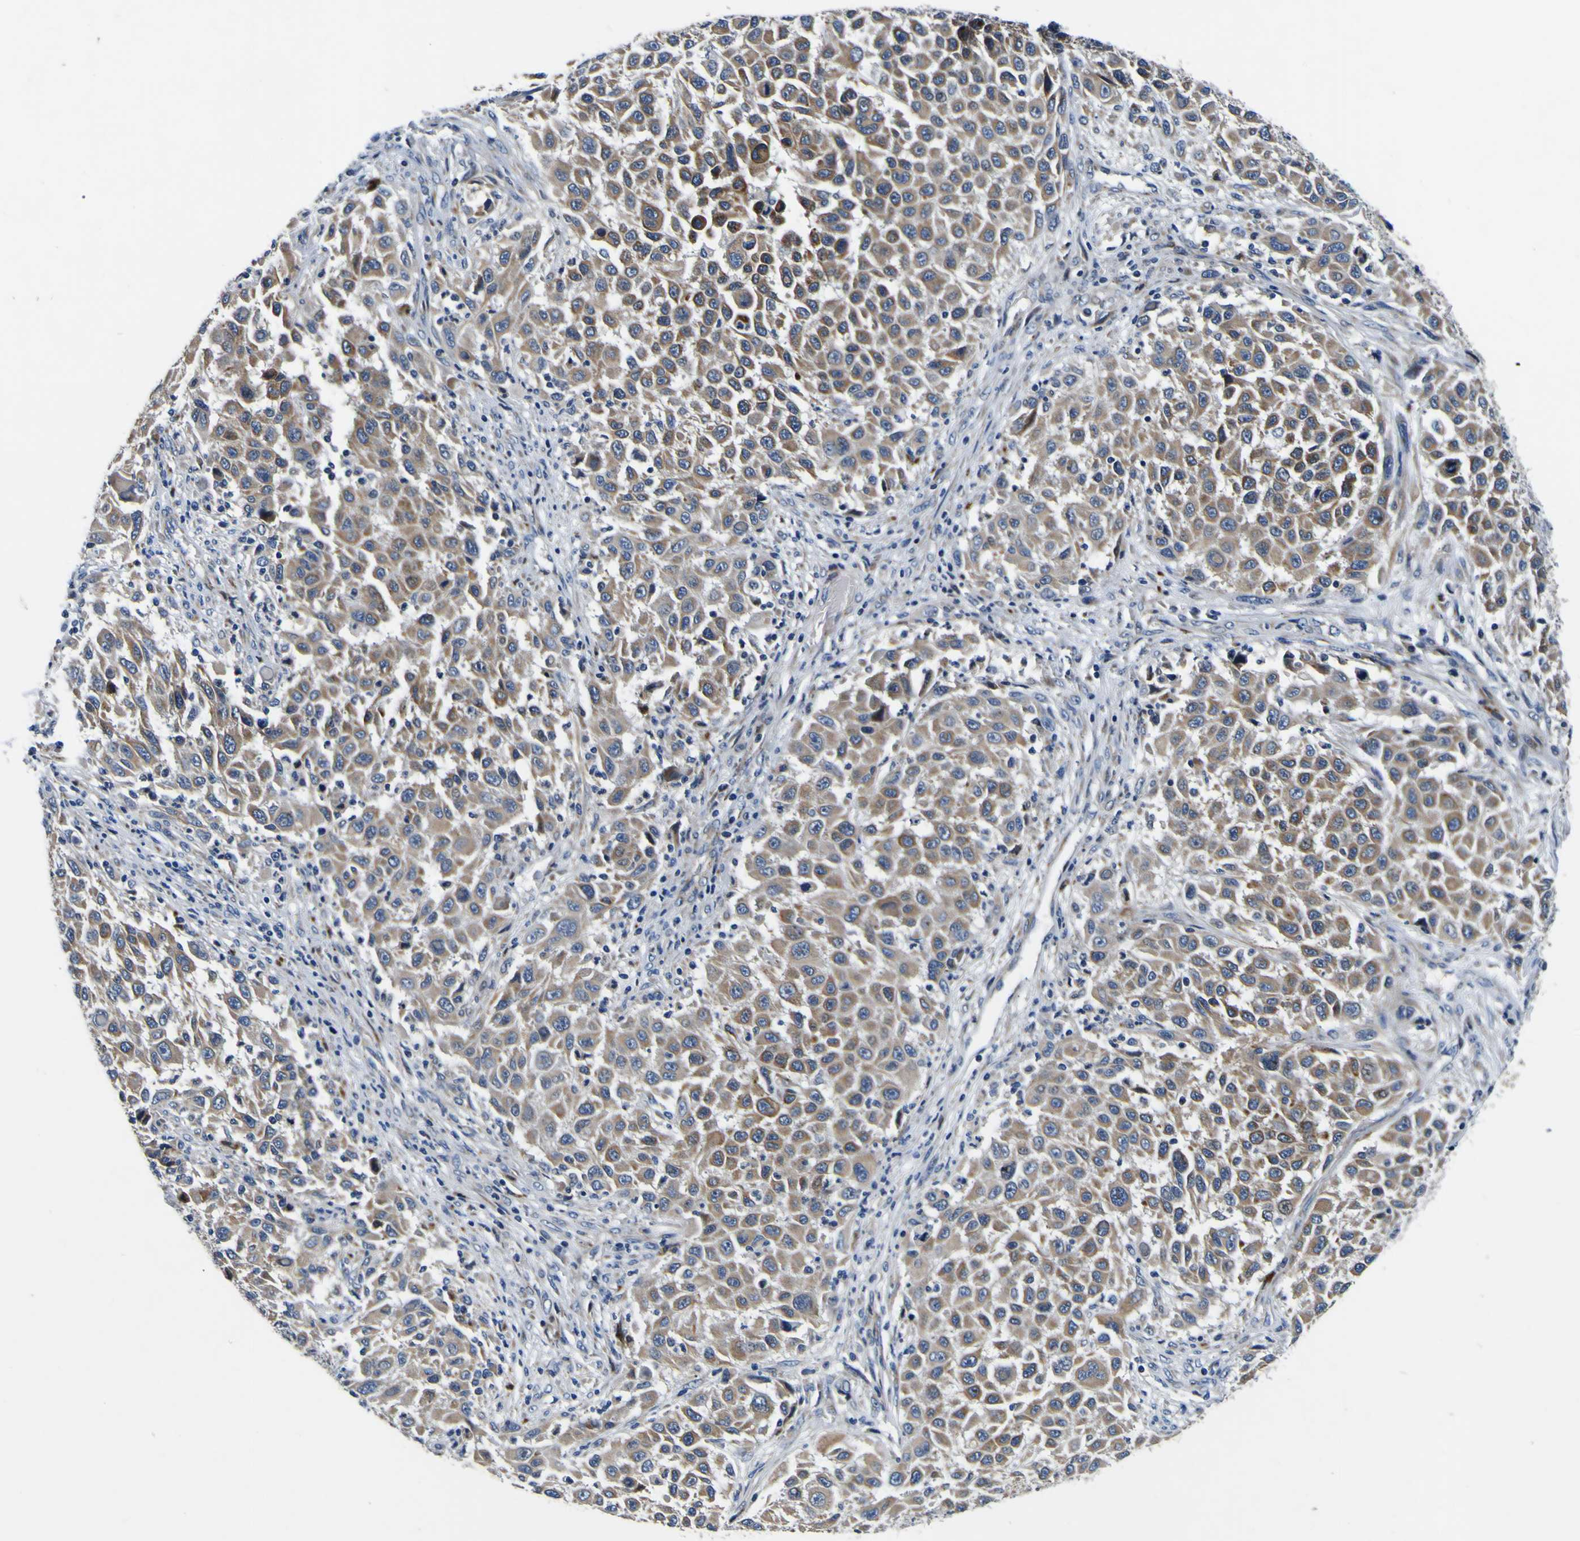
{"staining": {"intensity": "moderate", "quantity": ">75%", "location": "cytoplasmic/membranous"}, "tissue": "melanoma", "cell_type": "Tumor cells", "image_type": "cancer", "snomed": [{"axis": "morphology", "description": "Malignant melanoma, Metastatic site"}, {"axis": "topography", "description": "Lymph node"}], "caption": "An image showing moderate cytoplasmic/membranous expression in about >75% of tumor cells in malignant melanoma (metastatic site), as visualized by brown immunohistochemical staining.", "gene": "AGAP3", "patient": {"sex": "male", "age": 61}}